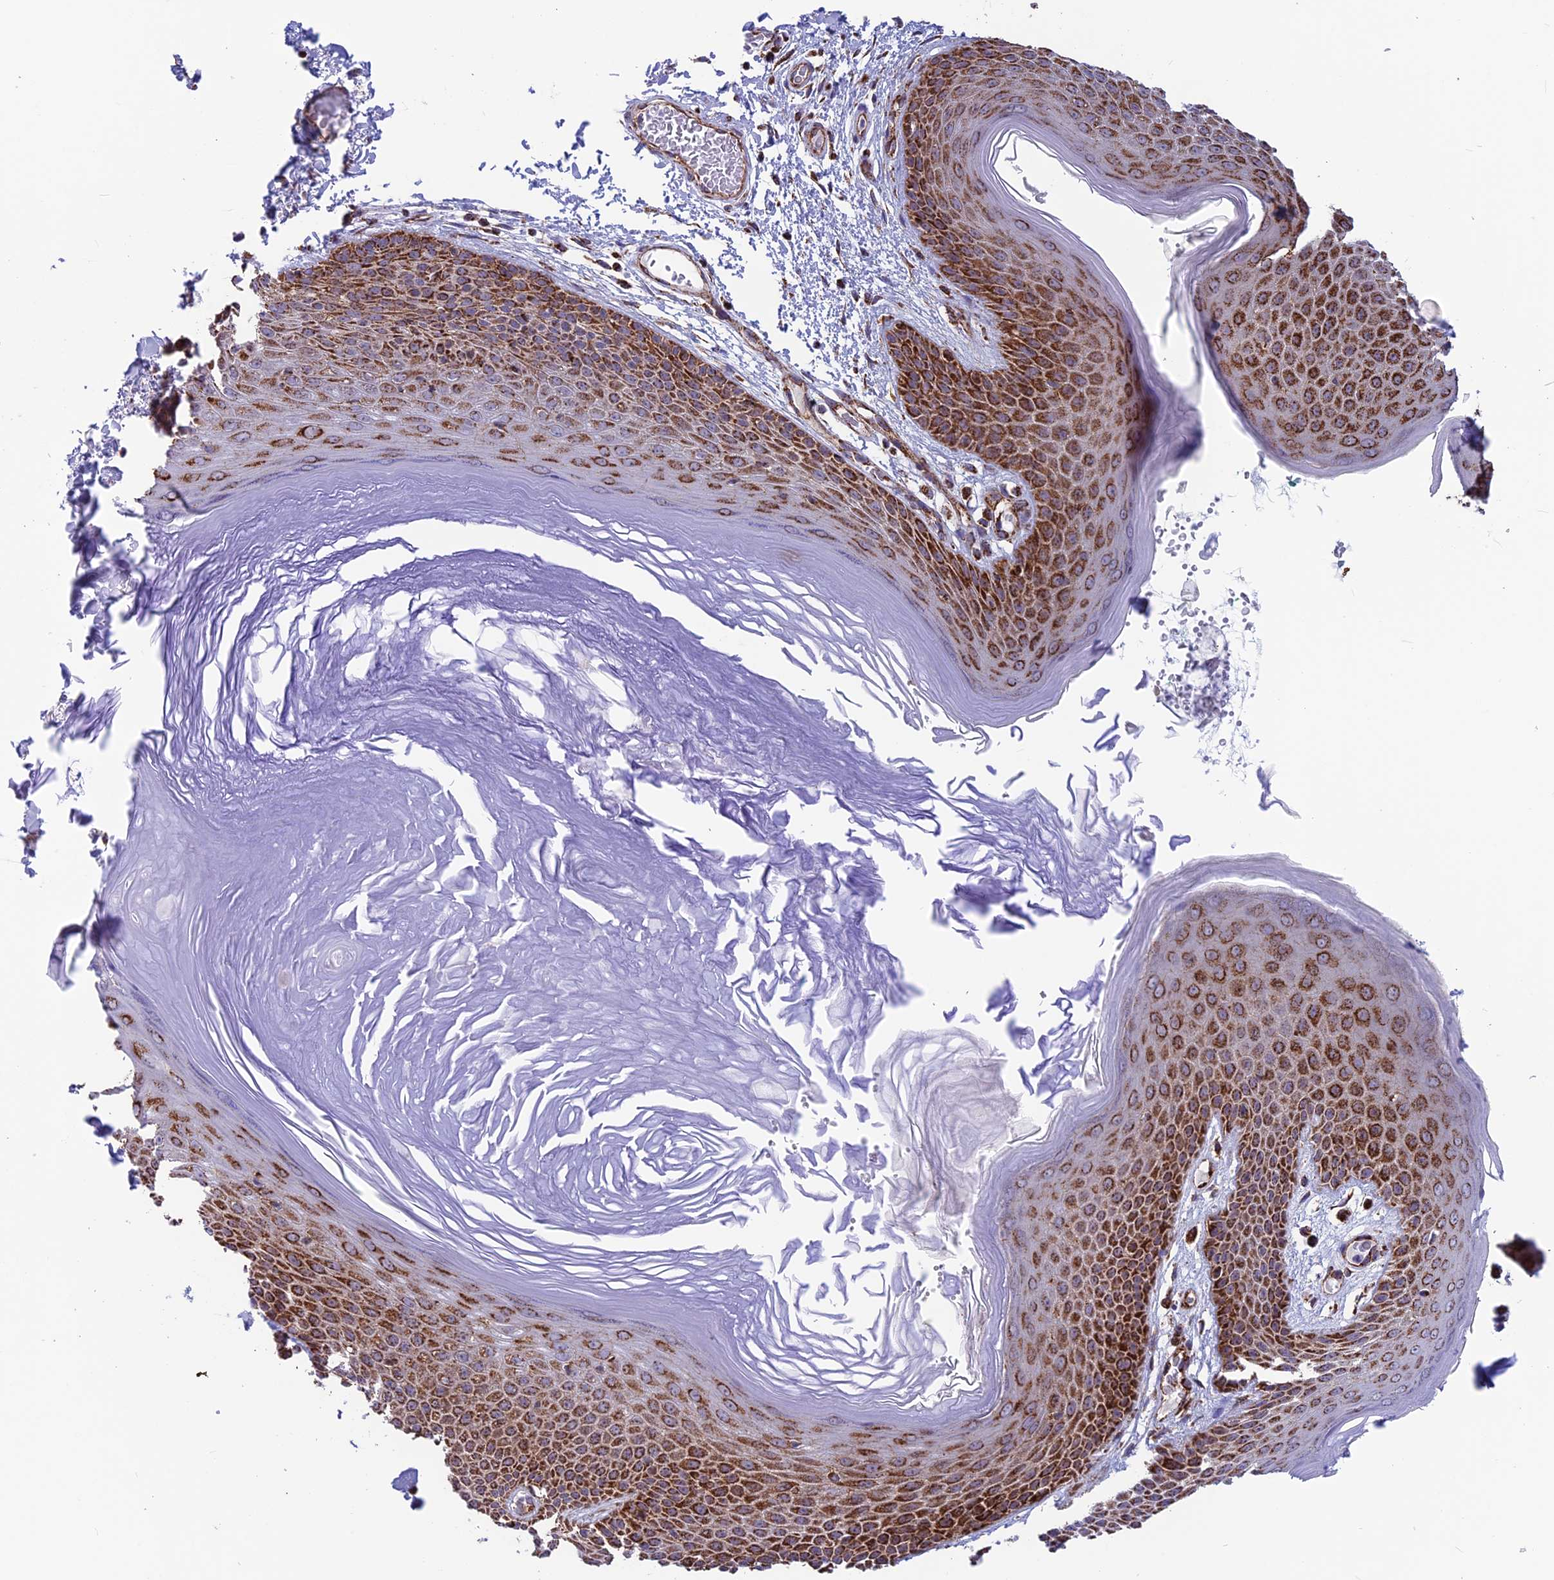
{"staining": {"intensity": "strong", "quantity": ">75%", "location": "cytoplasmic/membranous"}, "tissue": "skin", "cell_type": "Epidermal cells", "image_type": "normal", "snomed": [{"axis": "morphology", "description": "Normal tissue, NOS"}, {"axis": "topography", "description": "Anal"}], "caption": "Immunohistochemical staining of unremarkable skin shows high levels of strong cytoplasmic/membranous positivity in about >75% of epidermal cells. (DAB IHC, brown staining for protein, blue staining for nuclei).", "gene": "MRPS18B", "patient": {"sex": "male", "age": 74}}